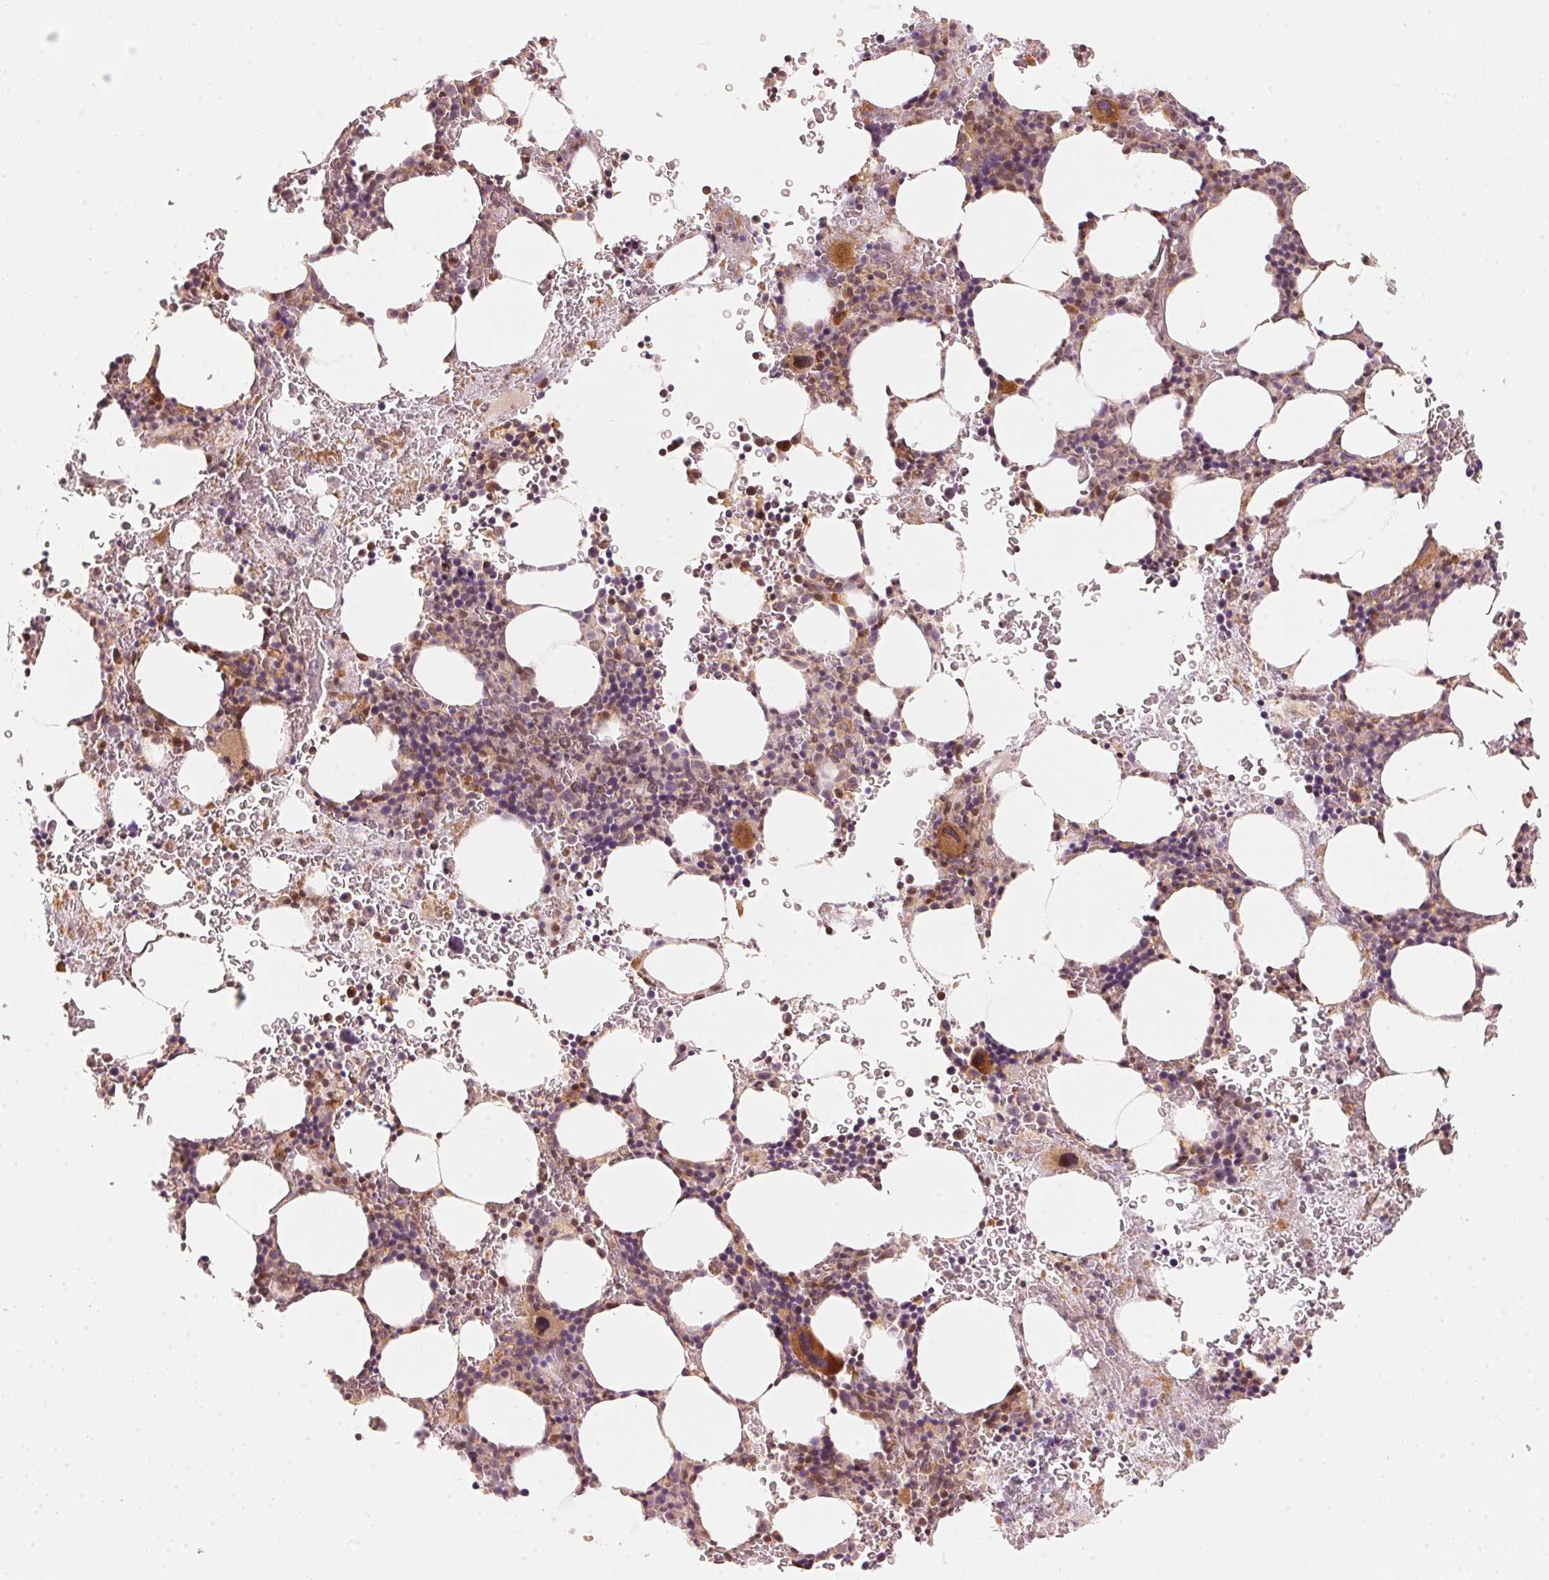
{"staining": {"intensity": "moderate", "quantity": "<25%", "location": "cytoplasmic/membranous"}, "tissue": "bone marrow", "cell_type": "Hematopoietic cells", "image_type": "normal", "snomed": [{"axis": "morphology", "description": "Normal tissue, NOS"}, {"axis": "topography", "description": "Bone marrow"}], "caption": "Protein staining of normal bone marrow shows moderate cytoplasmic/membranous expression in about <25% of hematopoietic cells.", "gene": "PRKN", "patient": {"sex": "male", "age": 77}}